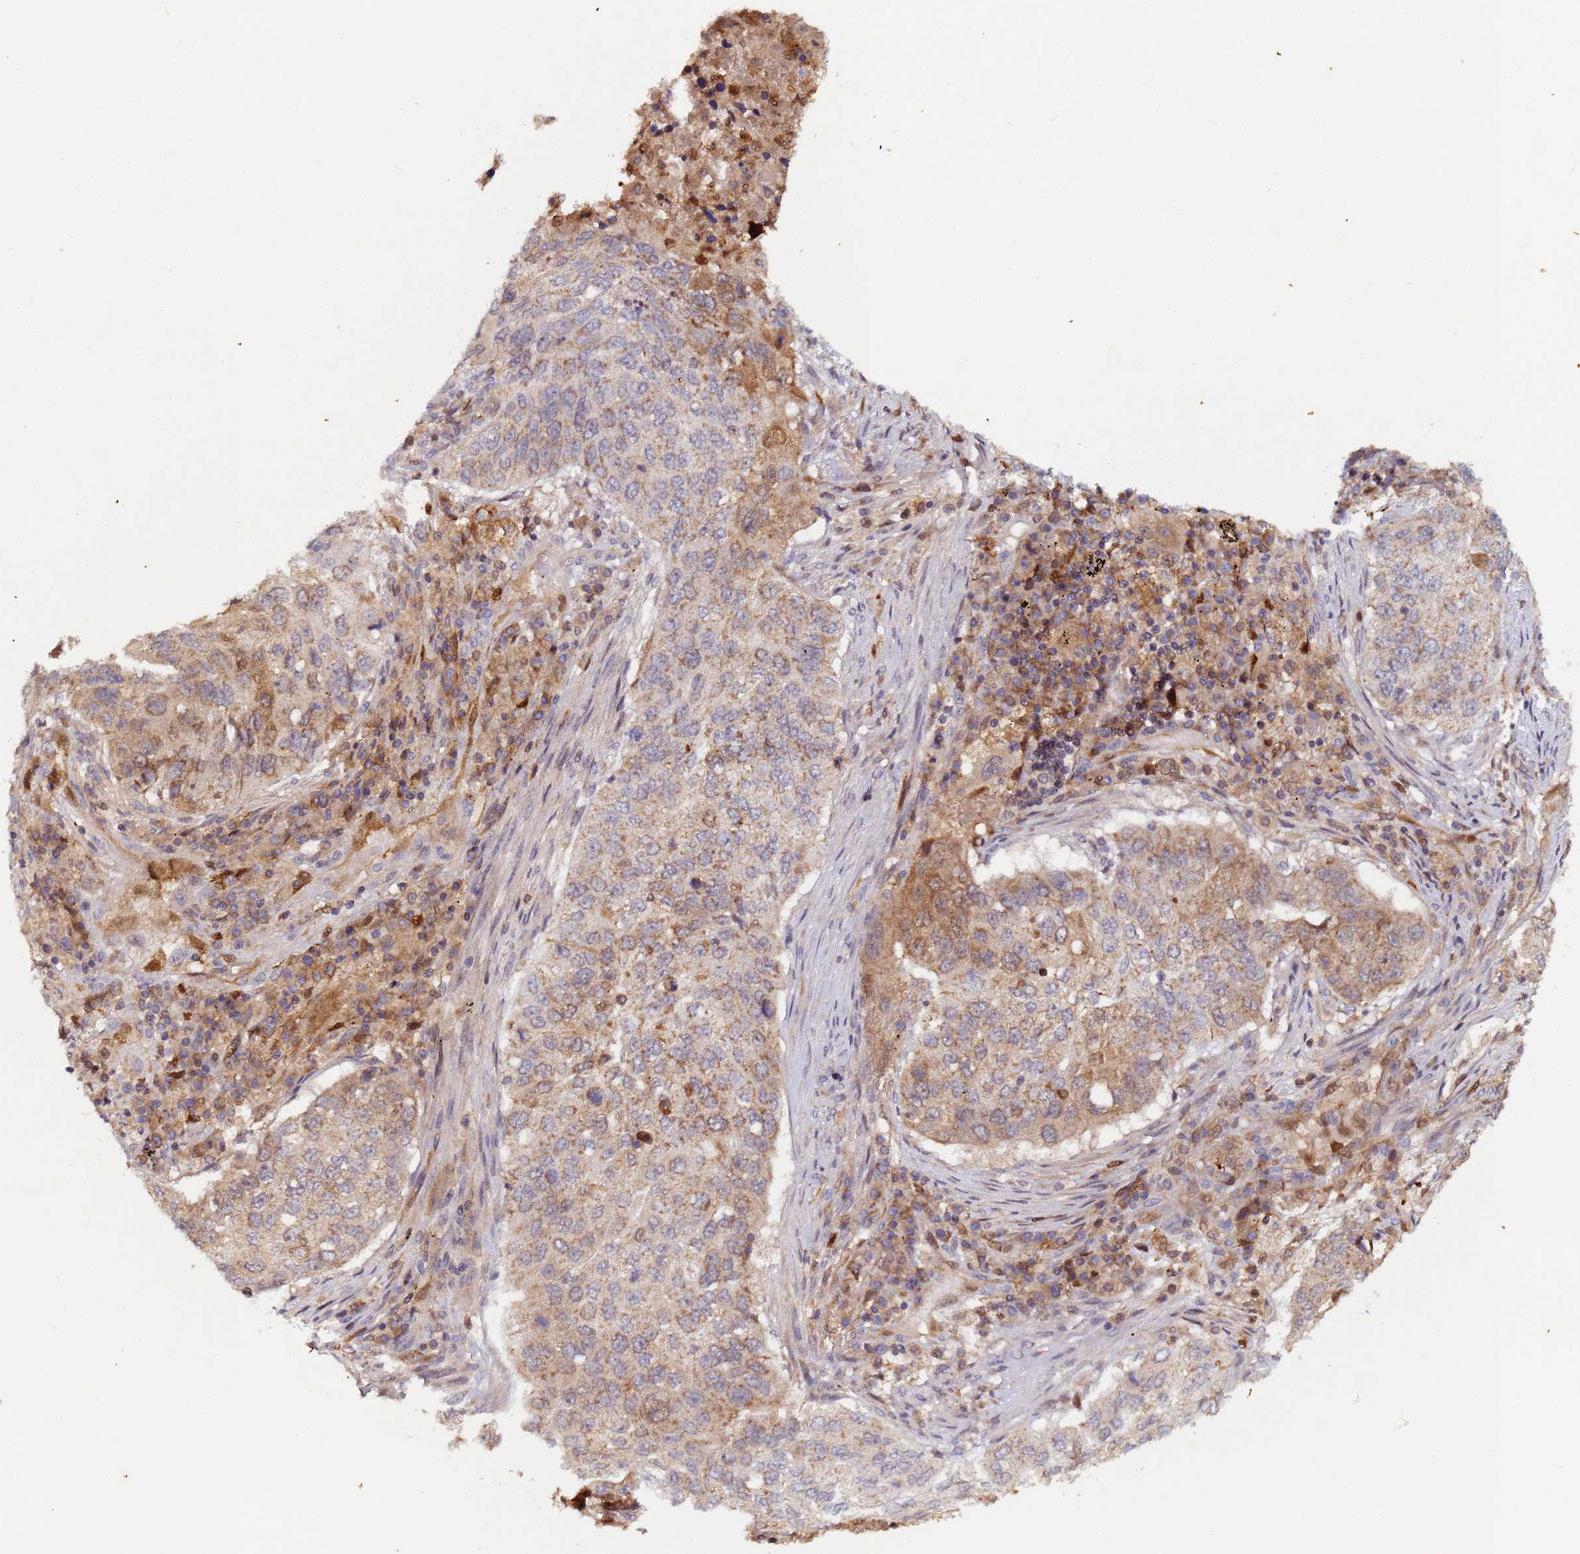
{"staining": {"intensity": "moderate", "quantity": ">75%", "location": "cytoplasmic/membranous"}, "tissue": "lung cancer", "cell_type": "Tumor cells", "image_type": "cancer", "snomed": [{"axis": "morphology", "description": "Squamous cell carcinoma, NOS"}, {"axis": "topography", "description": "Lung"}], "caption": "Squamous cell carcinoma (lung) stained with a brown dye exhibits moderate cytoplasmic/membranous positive expression in approximately >75% of tumor cells.", "gene": "CCDC127", "patient": {"sex": "female", "age": 63}}